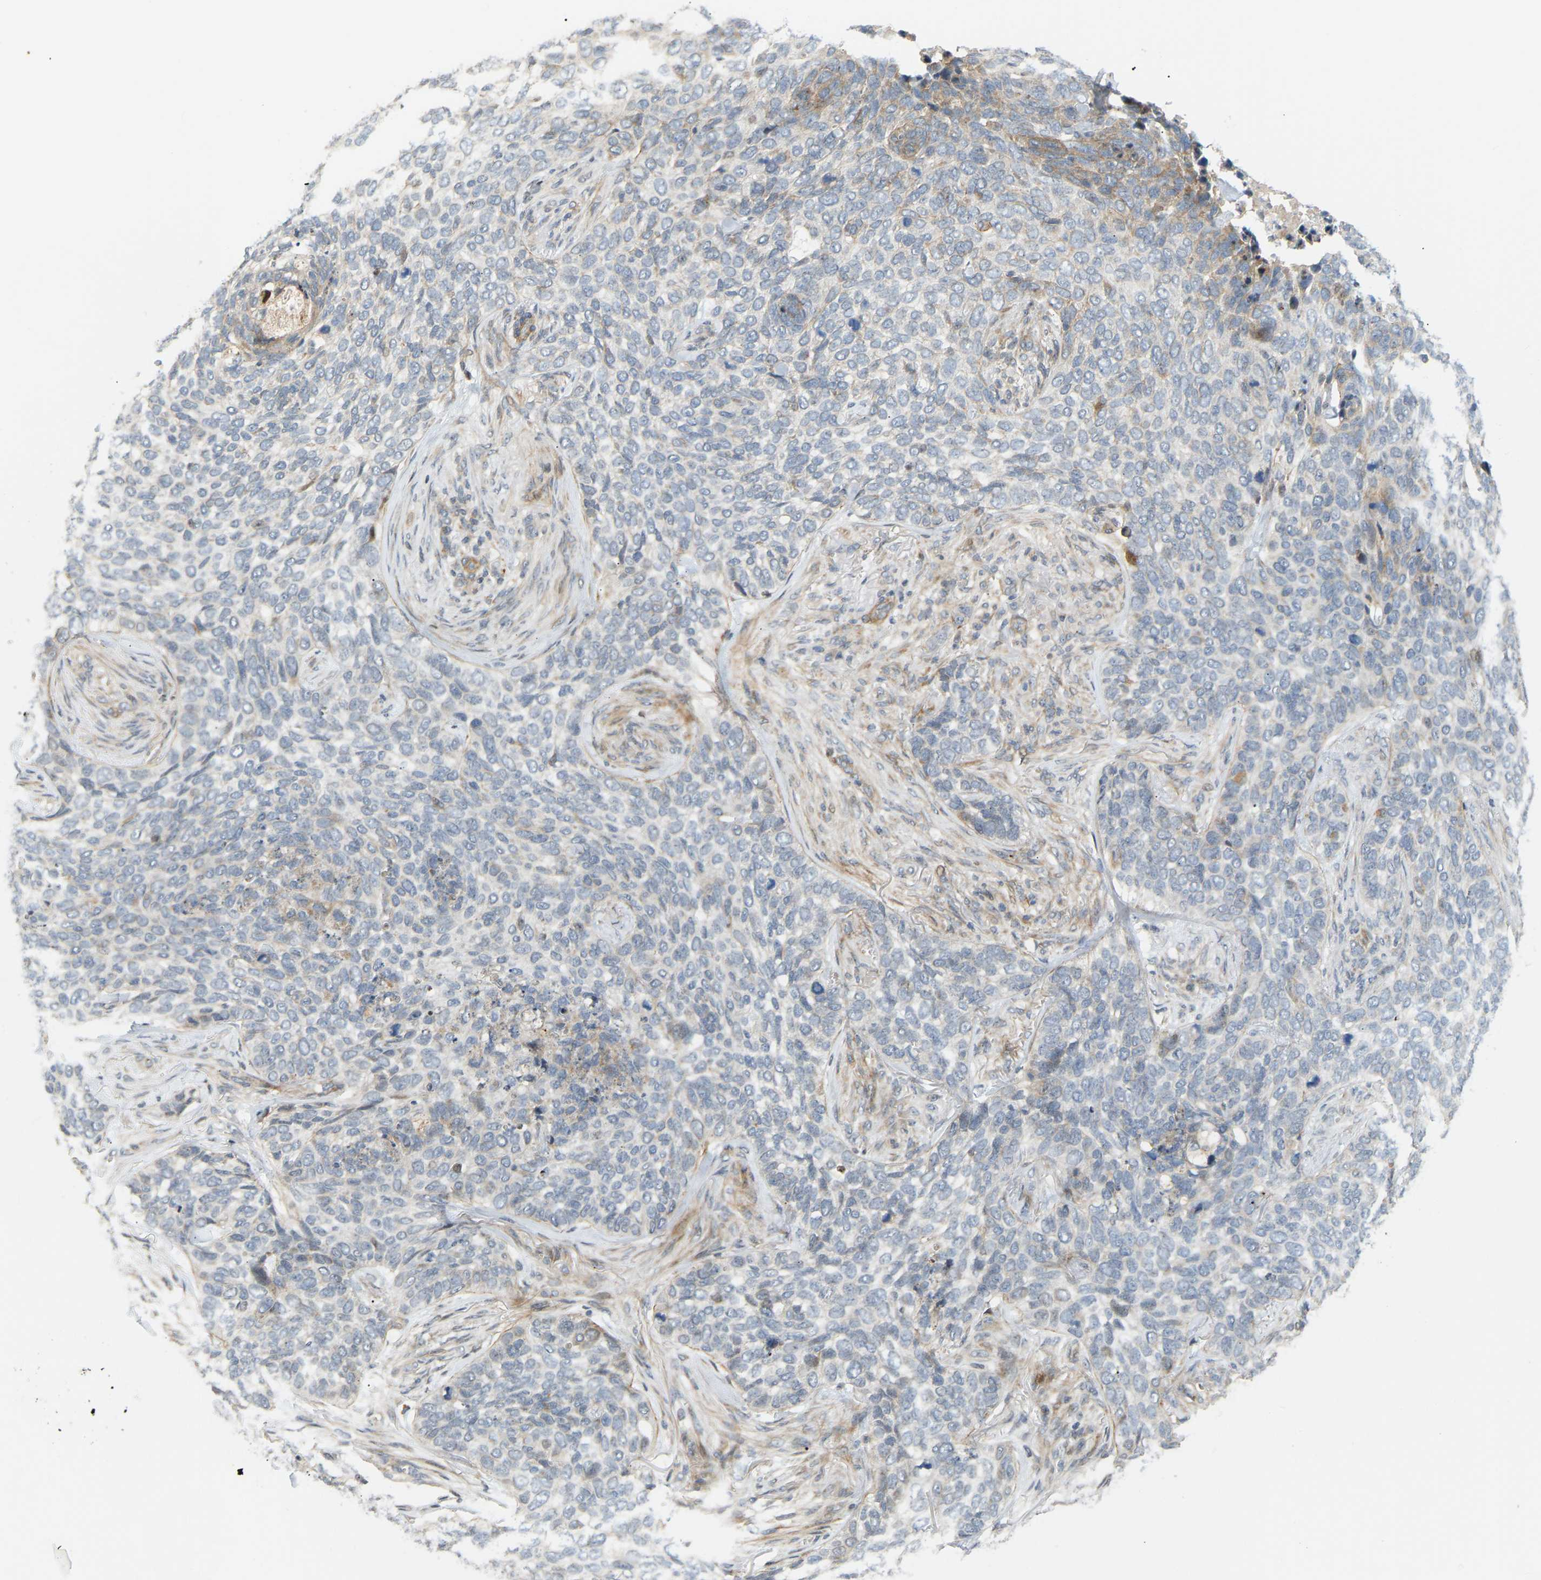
{"staining": {"intensity": "moderate", "quantity": "<25%", "location": "cytoplasmic/membranous"}, "tissue": "skin cancer", "cell_type": "Tumor cells", "image_type": "cancer", "snomed": [{"axis": "morphology", "description": "Basal cell carcinoma"}, {"axis": "topography", "description": "Skin"}], "caption": "DAB (3,3'-diaminobenzidine) immunohistochemical staining of human basal cell carcinoma (skin) displays moderate cytoplasmic/membranous protein staining in approximately <25% of tumor cells.", "gene": "POGLUT2", "patient": {"sex": "female", "age": 64}}